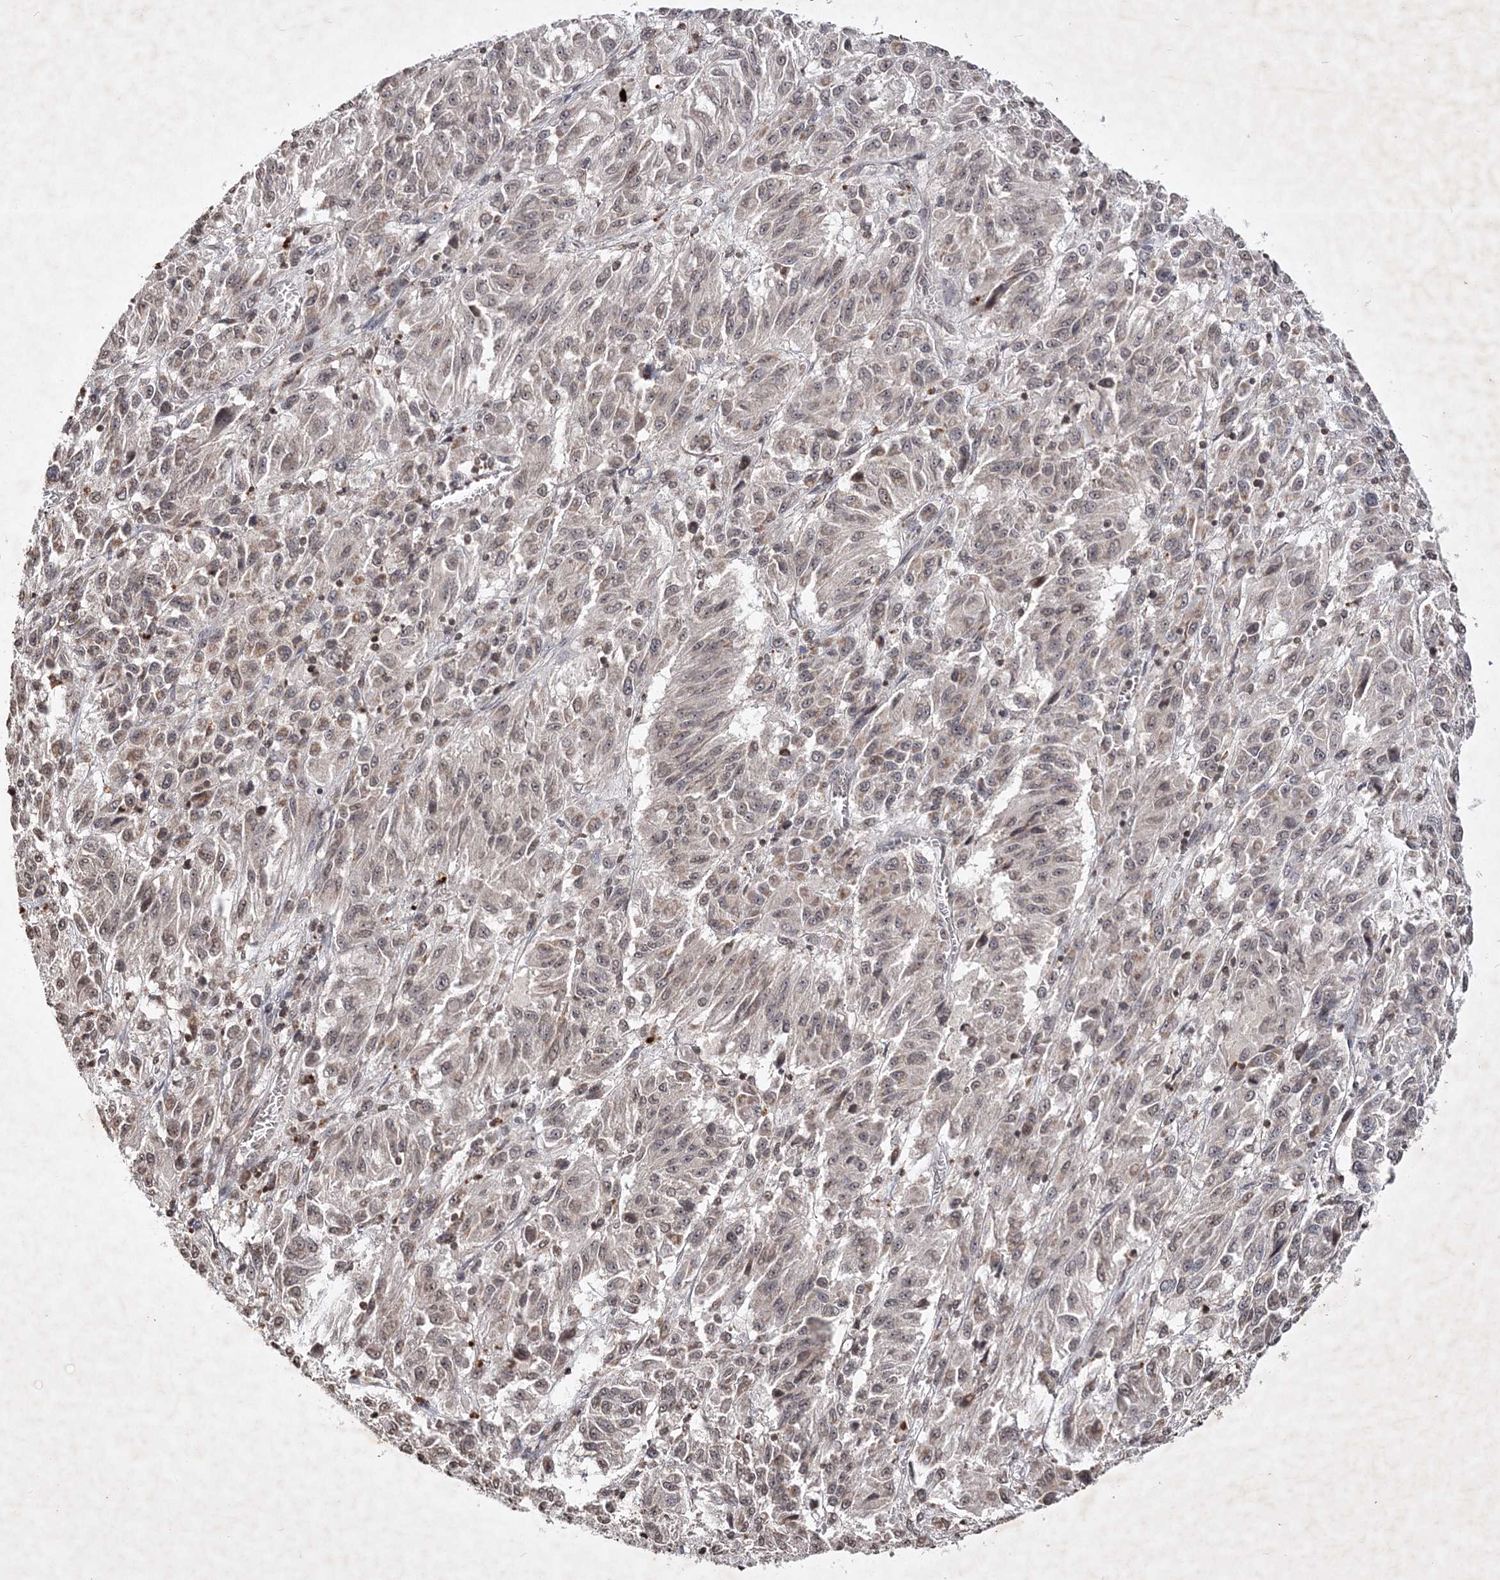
{"staining": {"intensity": "moderate", "quantity": ">75%", "location": "cytoplasmic/membranous,nuclear"}, "tissue": "melanoma", "cell_type": "Tumor cells", "image_type": "cancer", "snomed": [{"axis": "morphology", "description": "Malignant melanoma, Metastatic site"}, {"axis": "topography", "description": "Lung"}], "caption": "Immunohistochemical staining of melanoma reveals medium levels of moderate cytoplasmic/membranous and nuclear protein expression in about >75% of tumor cells.", "gene": "SOWAHB", "patient": {"sex": "male", "age": 64}}